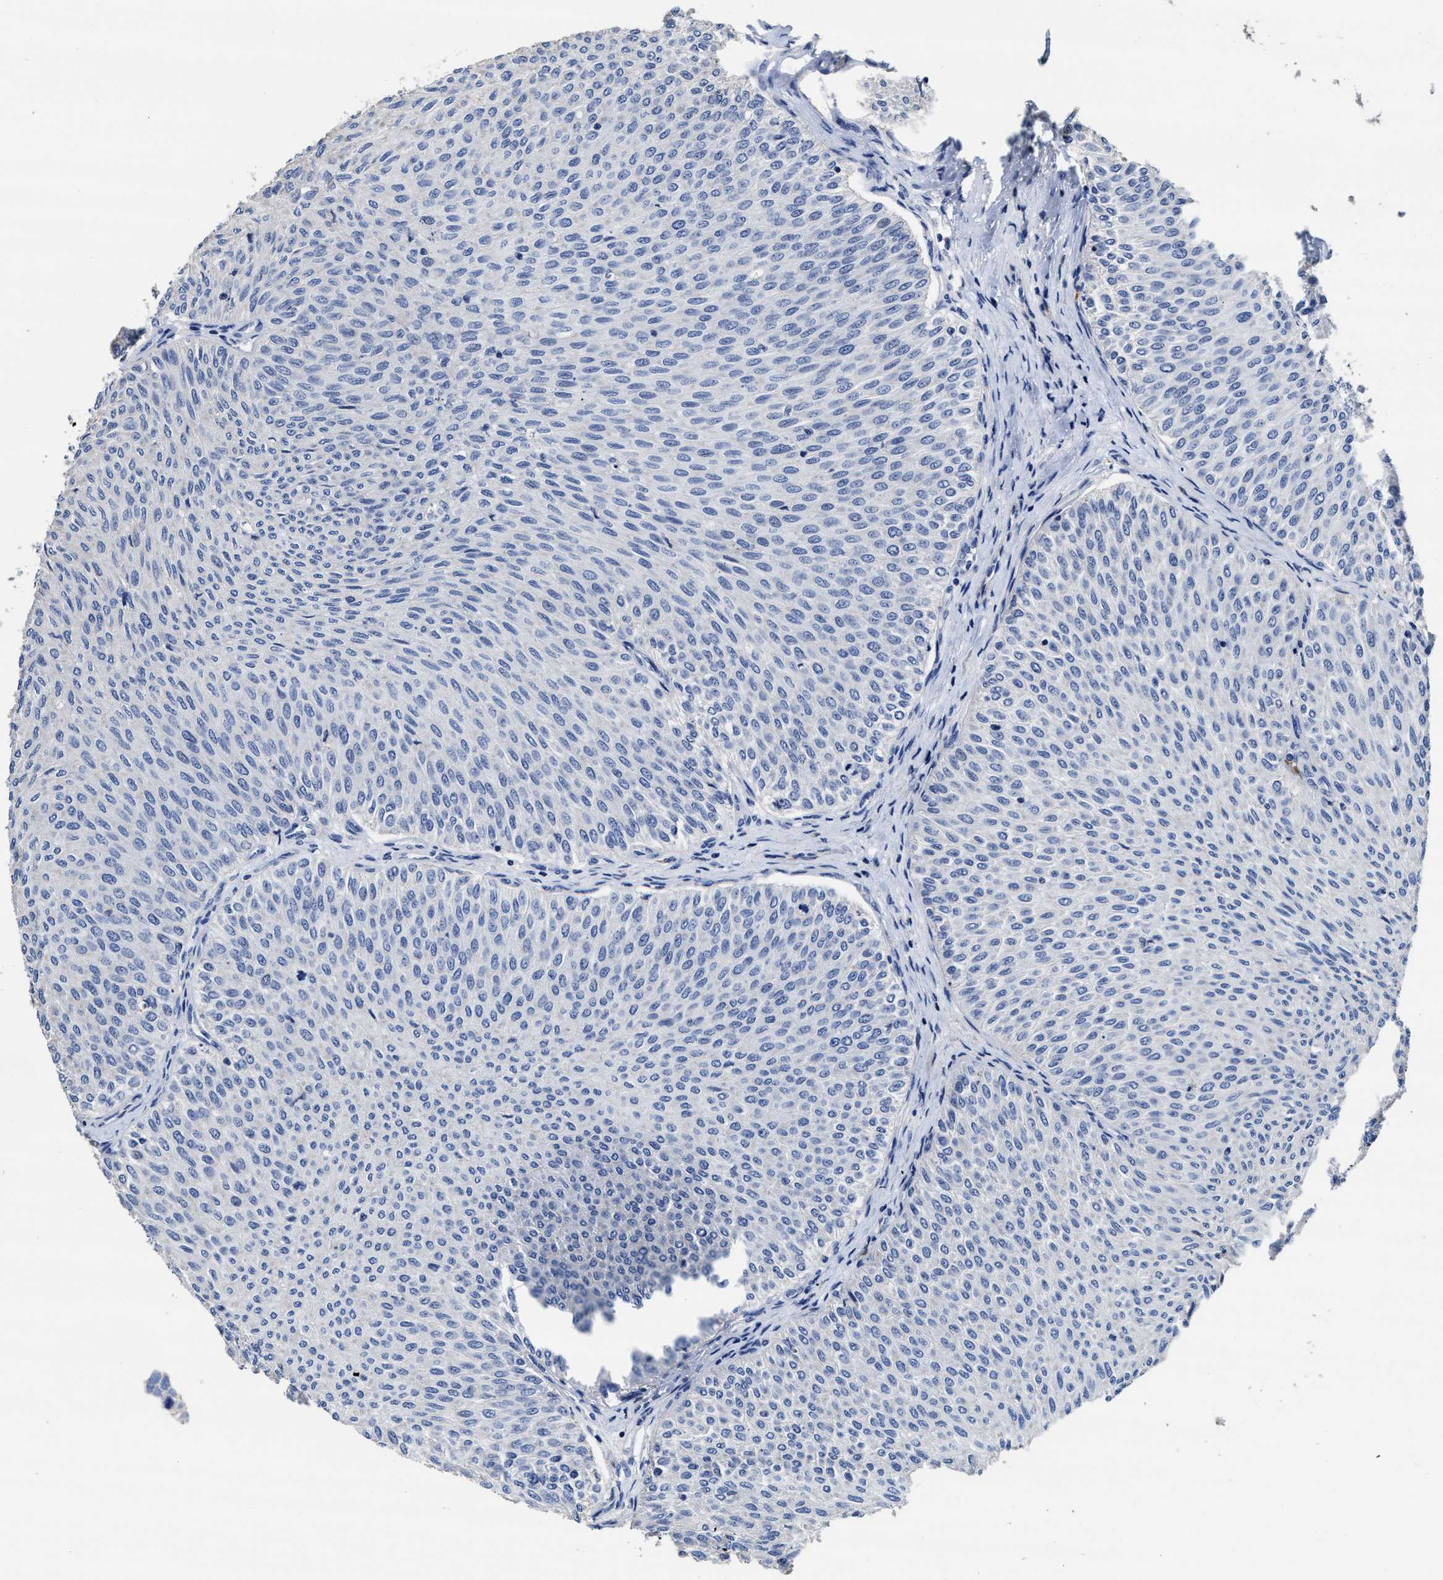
{"staining": {"intensity": "negative", "quantity": "none", "location": "none"}, "tissue": "urothelial cancer", "cell_type": "Tumor cells", "image_type": "cancer", "snomed": [{"axis": "morphology", "description": "Urothelial carcinoma, Low grade"}, {"axis": "topography", "description": "Urinary bladder"}], "caption": "High power microscopy image of an immunohistochemistry photomicrograph of low-grade urothelial carcinoma, revealing no significant expression in tumor cells.", "gene": "ZFAT", "patient": {"sex": "male", "age": 78}}